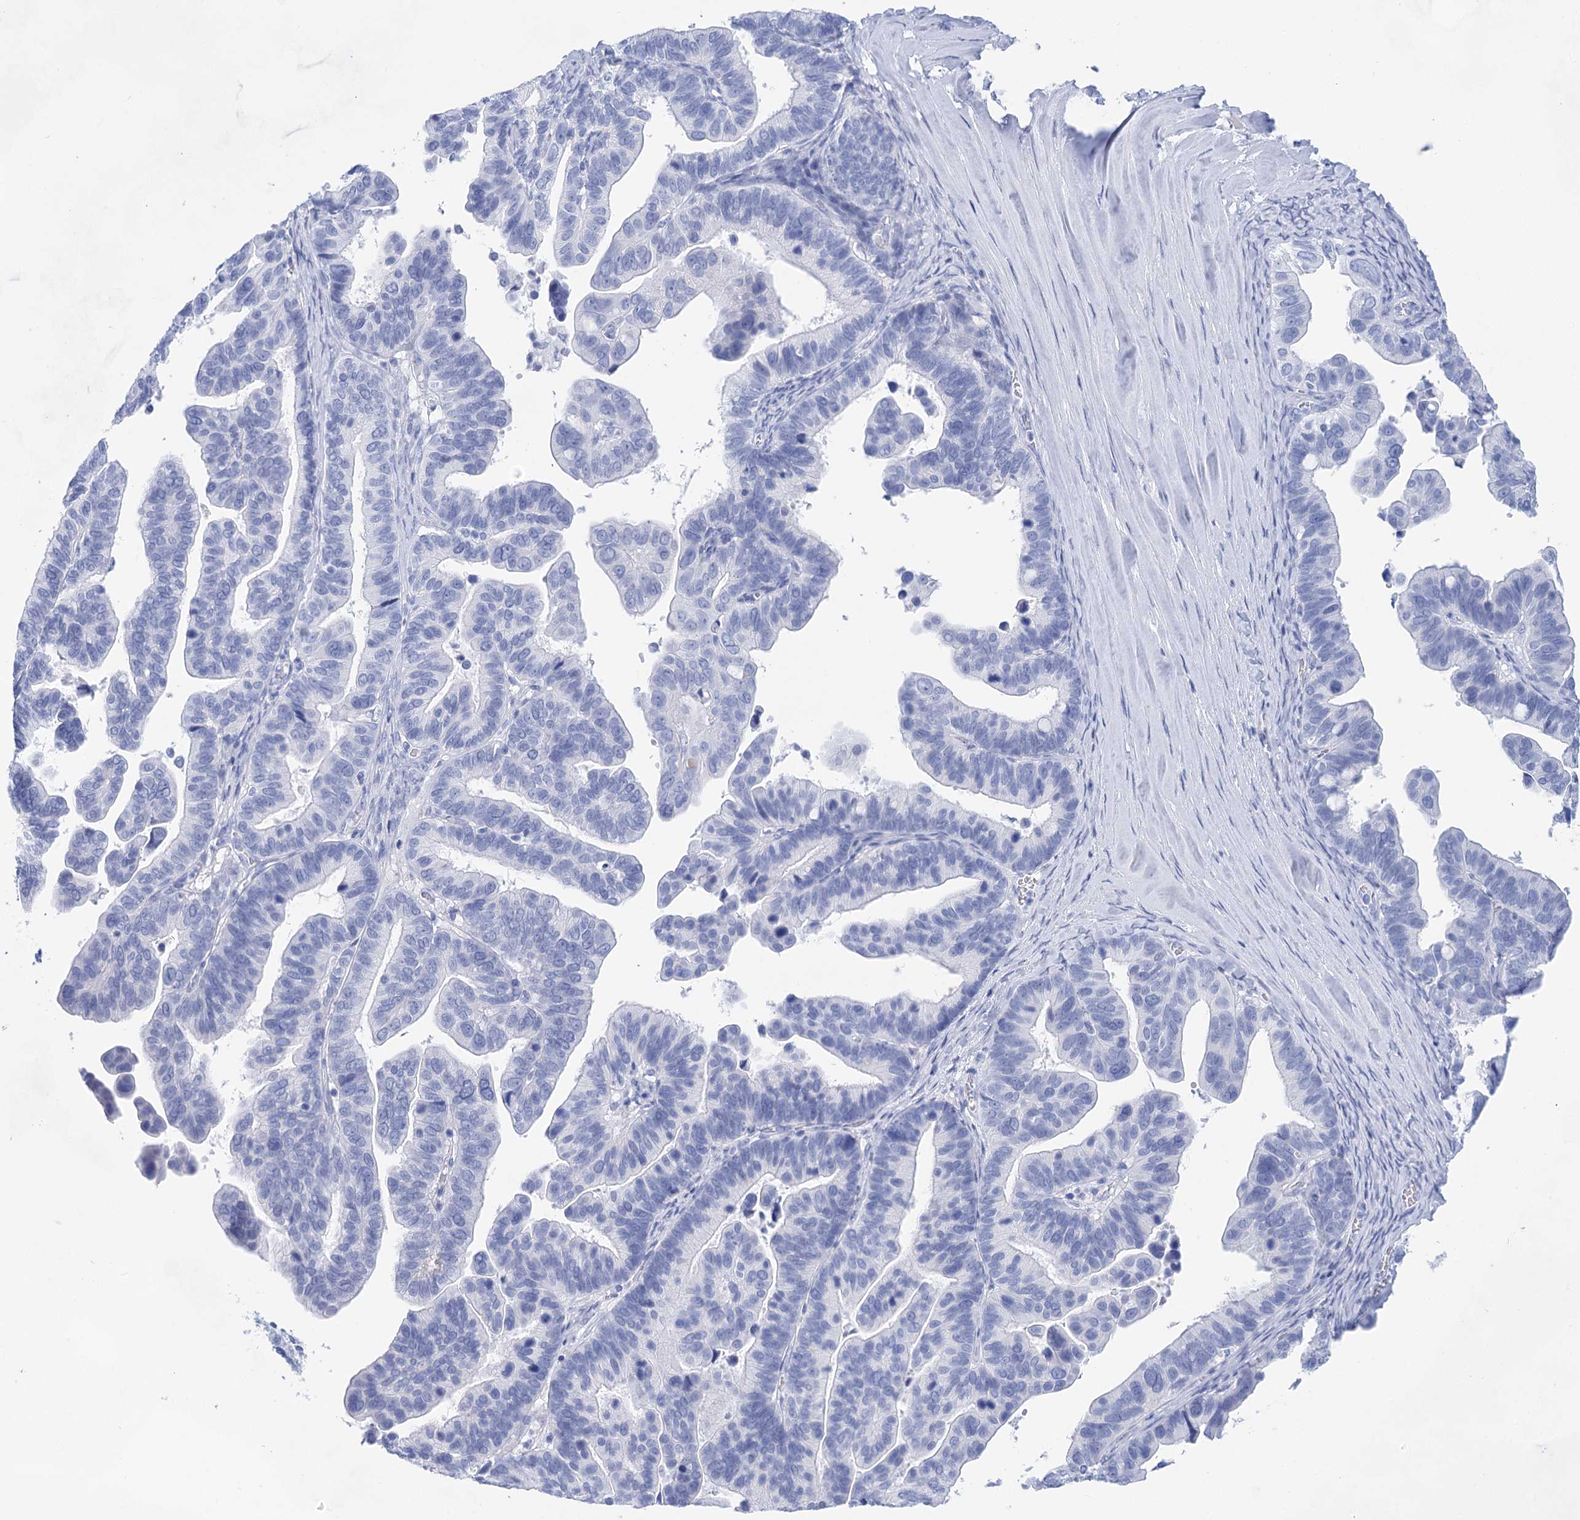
{"staining": {"intensity": "negative", "quantity": "none", "location": "none"}, "tissue": "ovarian cancer", "cell_type": "Tumor cells", "image_type": "cancer", "snomed": [{"axis": "morphology", "description": "Cystadenocarcinoma, serous, NOS"}, {"axis": "topography", "description": "Ovary"}], "caption": "Immunohistochemical staining of ovarian cancer (serous cystadenocarcinoma) demonstrates no significant positivity in tumor cells.", "gene": "LALBA", "patient": {"sex": "female", "age": 56}}